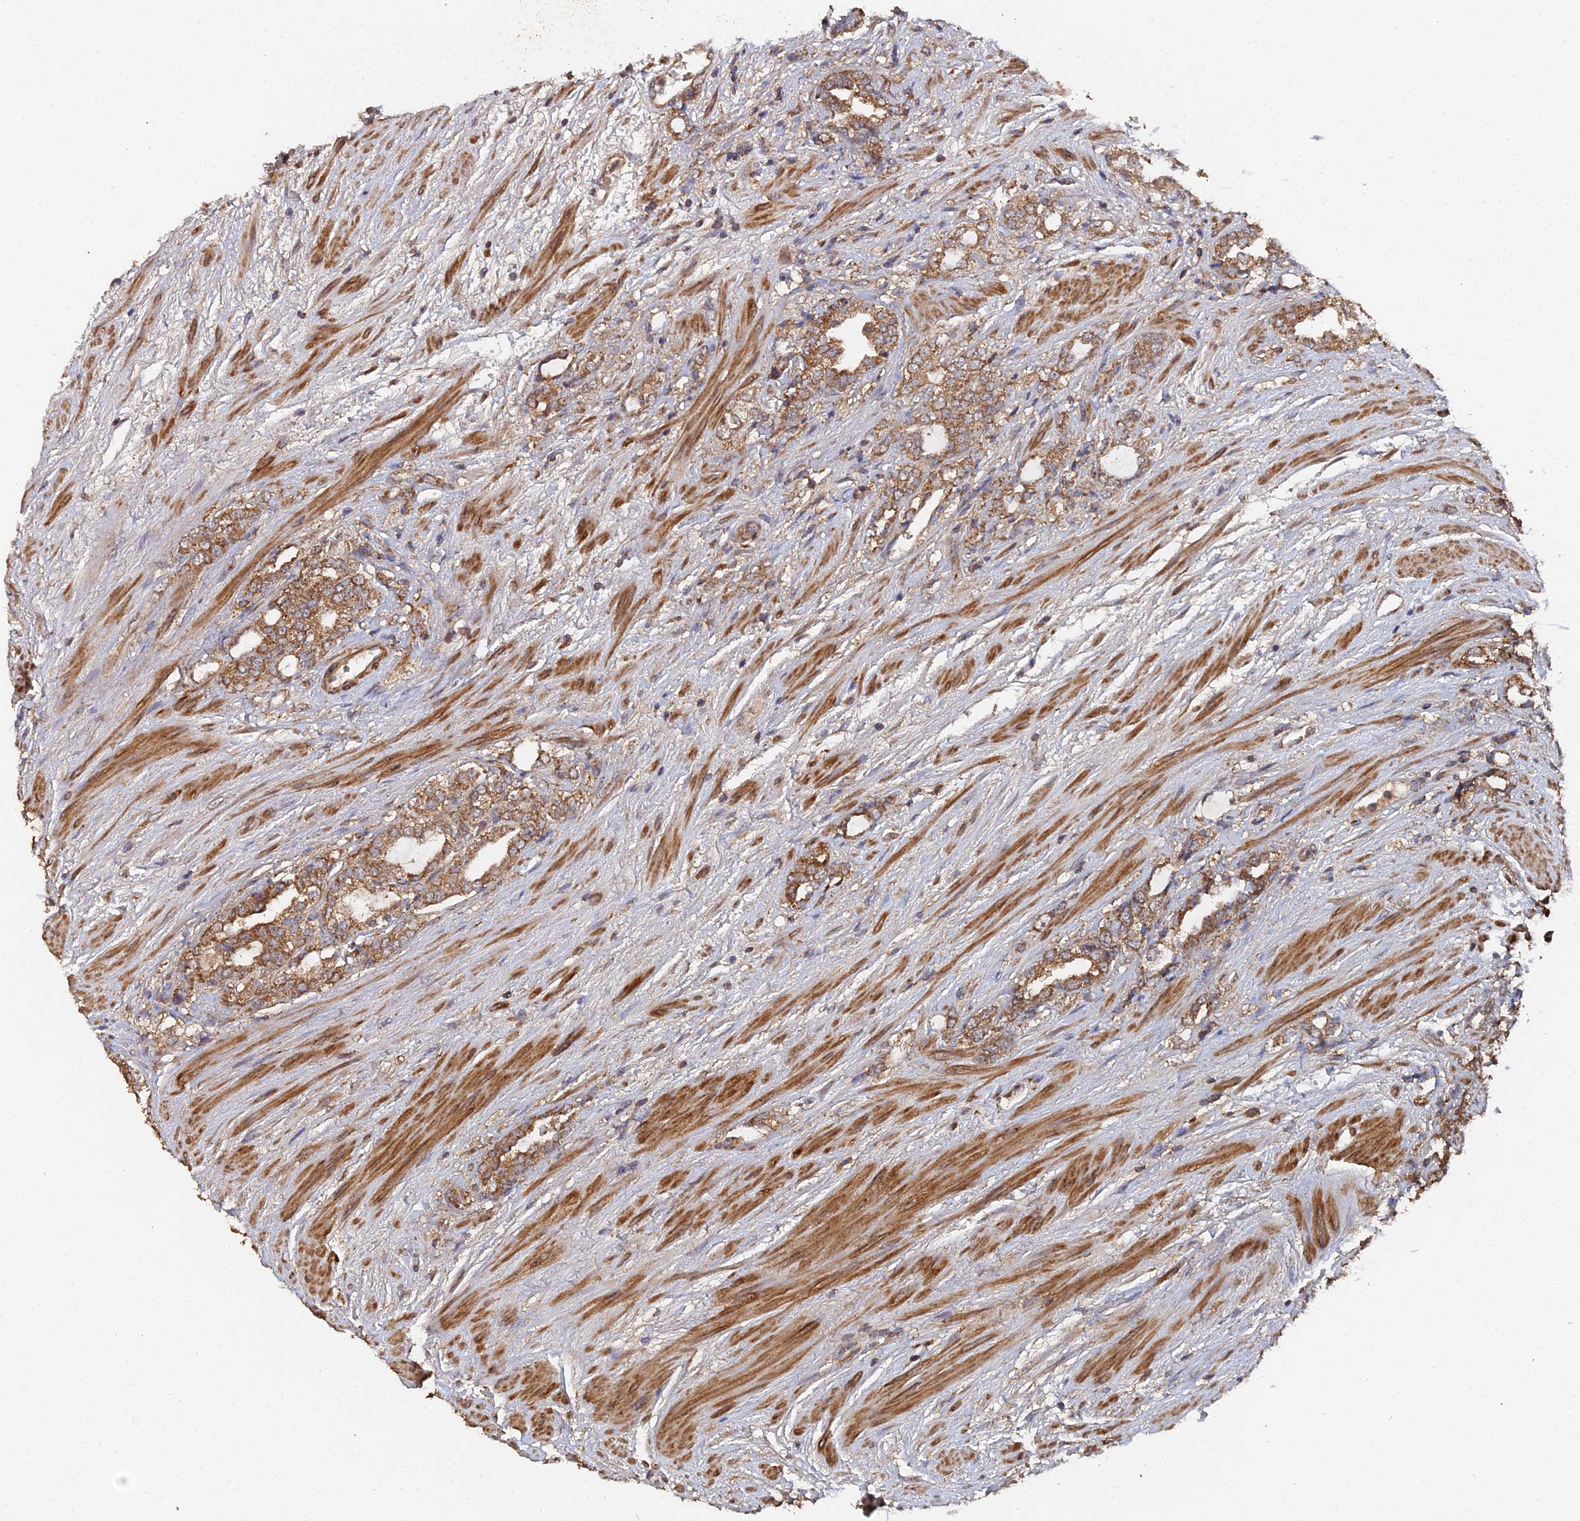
{"staining": {"intensity": "moderate", "quantity": ">75%", "location": "cytoplasmic/membranous"}, "tissue": "prostate cancer", "cell_type": "Tumor cells", "image_type": "cancer", "snomed": [{"axis": "morphology", "description": "Adenocarcinoma, High grade"}, {"axis": "topography", "description": "Prostate"}], "caption": "Protein staining shows moderate cytoplasmic/membranous staining in approximately >75% of tumor cells in prostate high-grade adenocarcinoma. (brown staining indicates protein expression, while blue staining denotes nuclei).", "gene": "SPANXN4", "patient": {"sex": "male", "age": 64}}